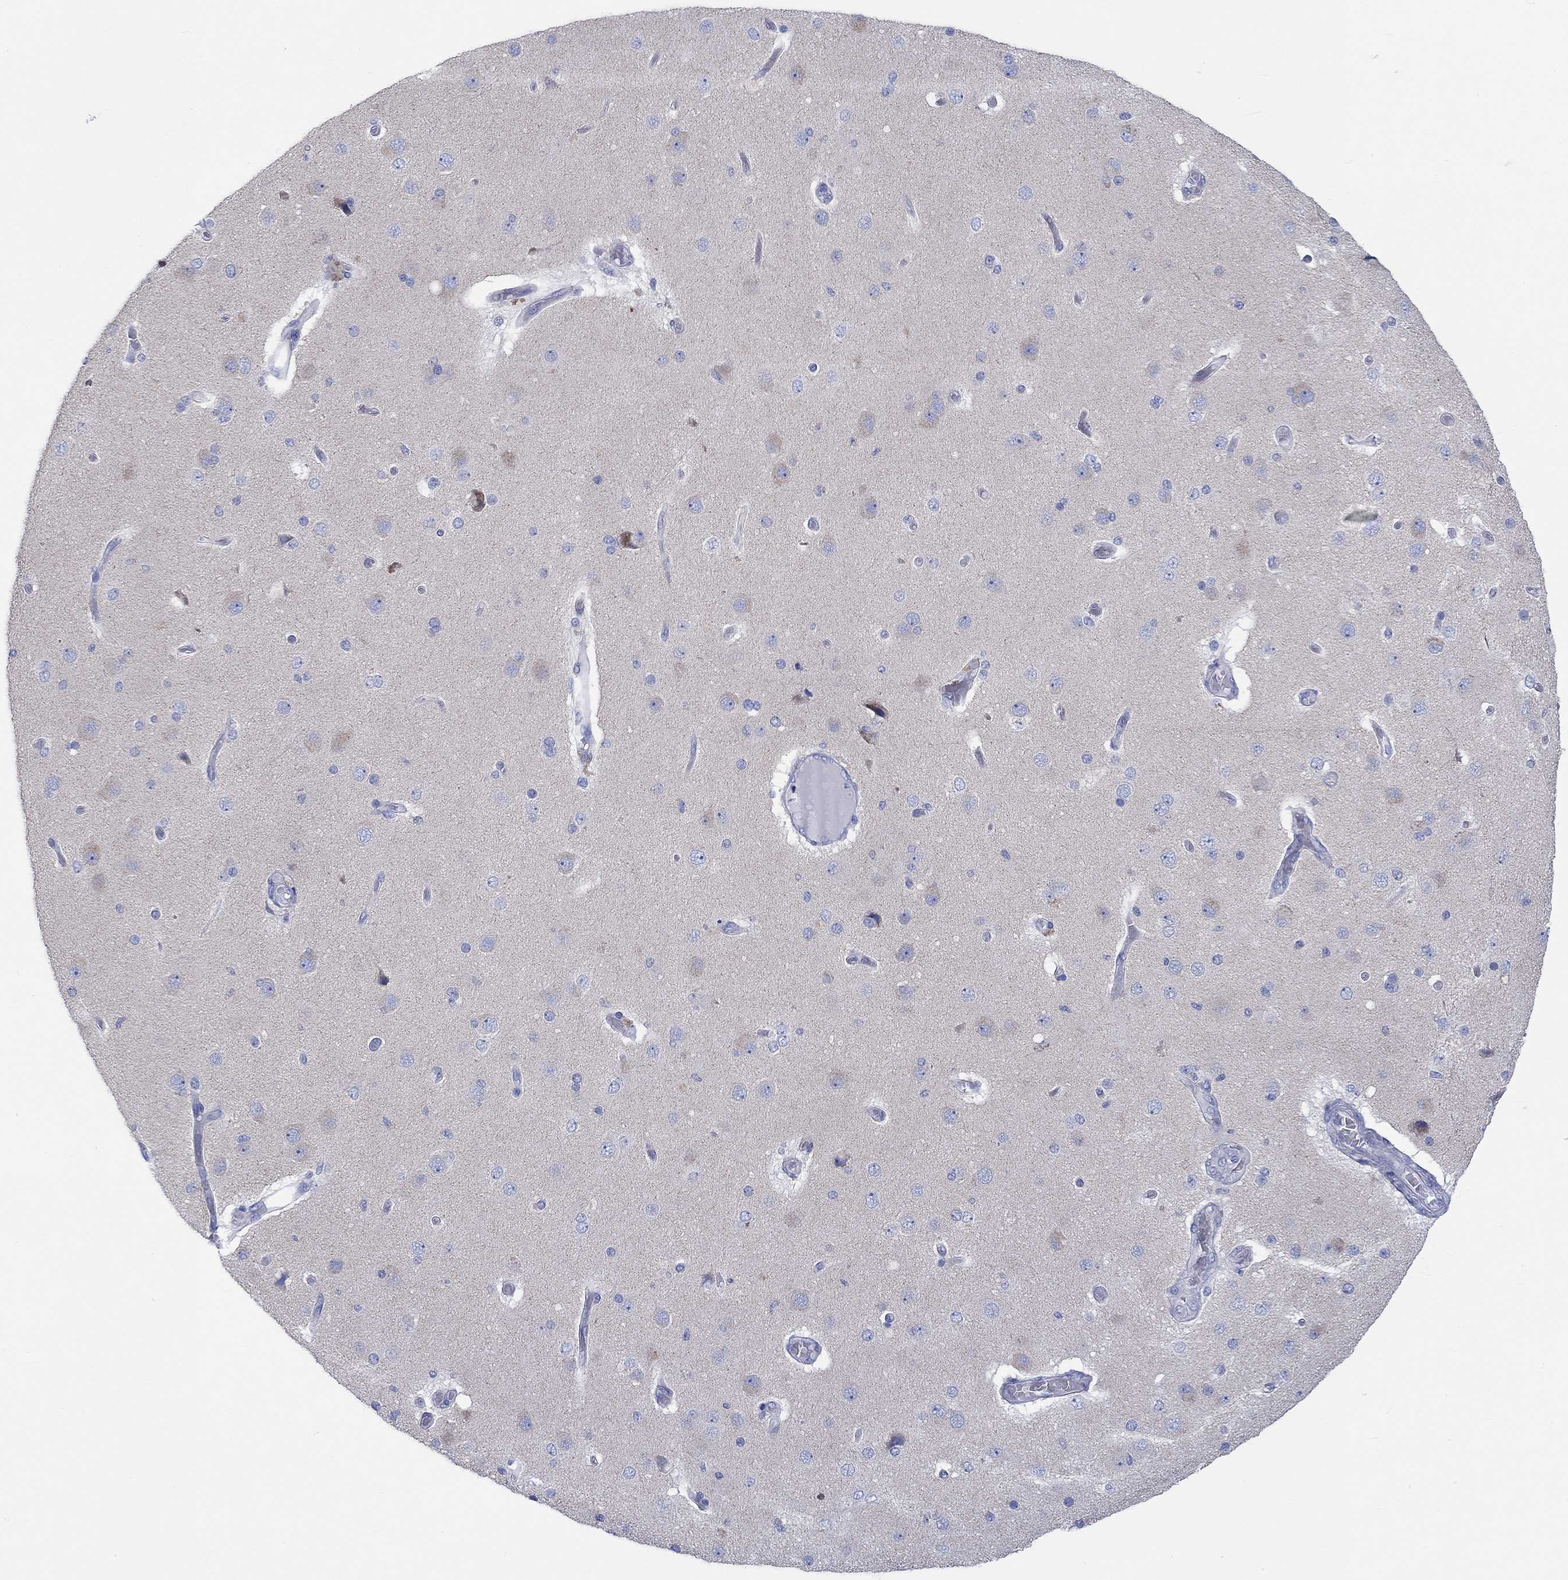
{"staining": {"intensity": "negative", "quantity": "none", "location": "none"}, "tissue": "cerebral cortex", "cell_type": "Endothelial cells", "image_type": "normal", "snomed": [{"axis": "morphology", "description": "Normal tissue, NOS"}, {"axis": "morphology", "description": "Glioma, malignant, High grade"}, {"axis": "topography", "description": "Cerebral cortex"}], "caption": "This is an immunohistochemistry (IHC) micrograph of benign cerebral cortex. There is no staining in endothelial cells.", "gene": "REEP6", "patient": {"sex": "male", "age": 77}}